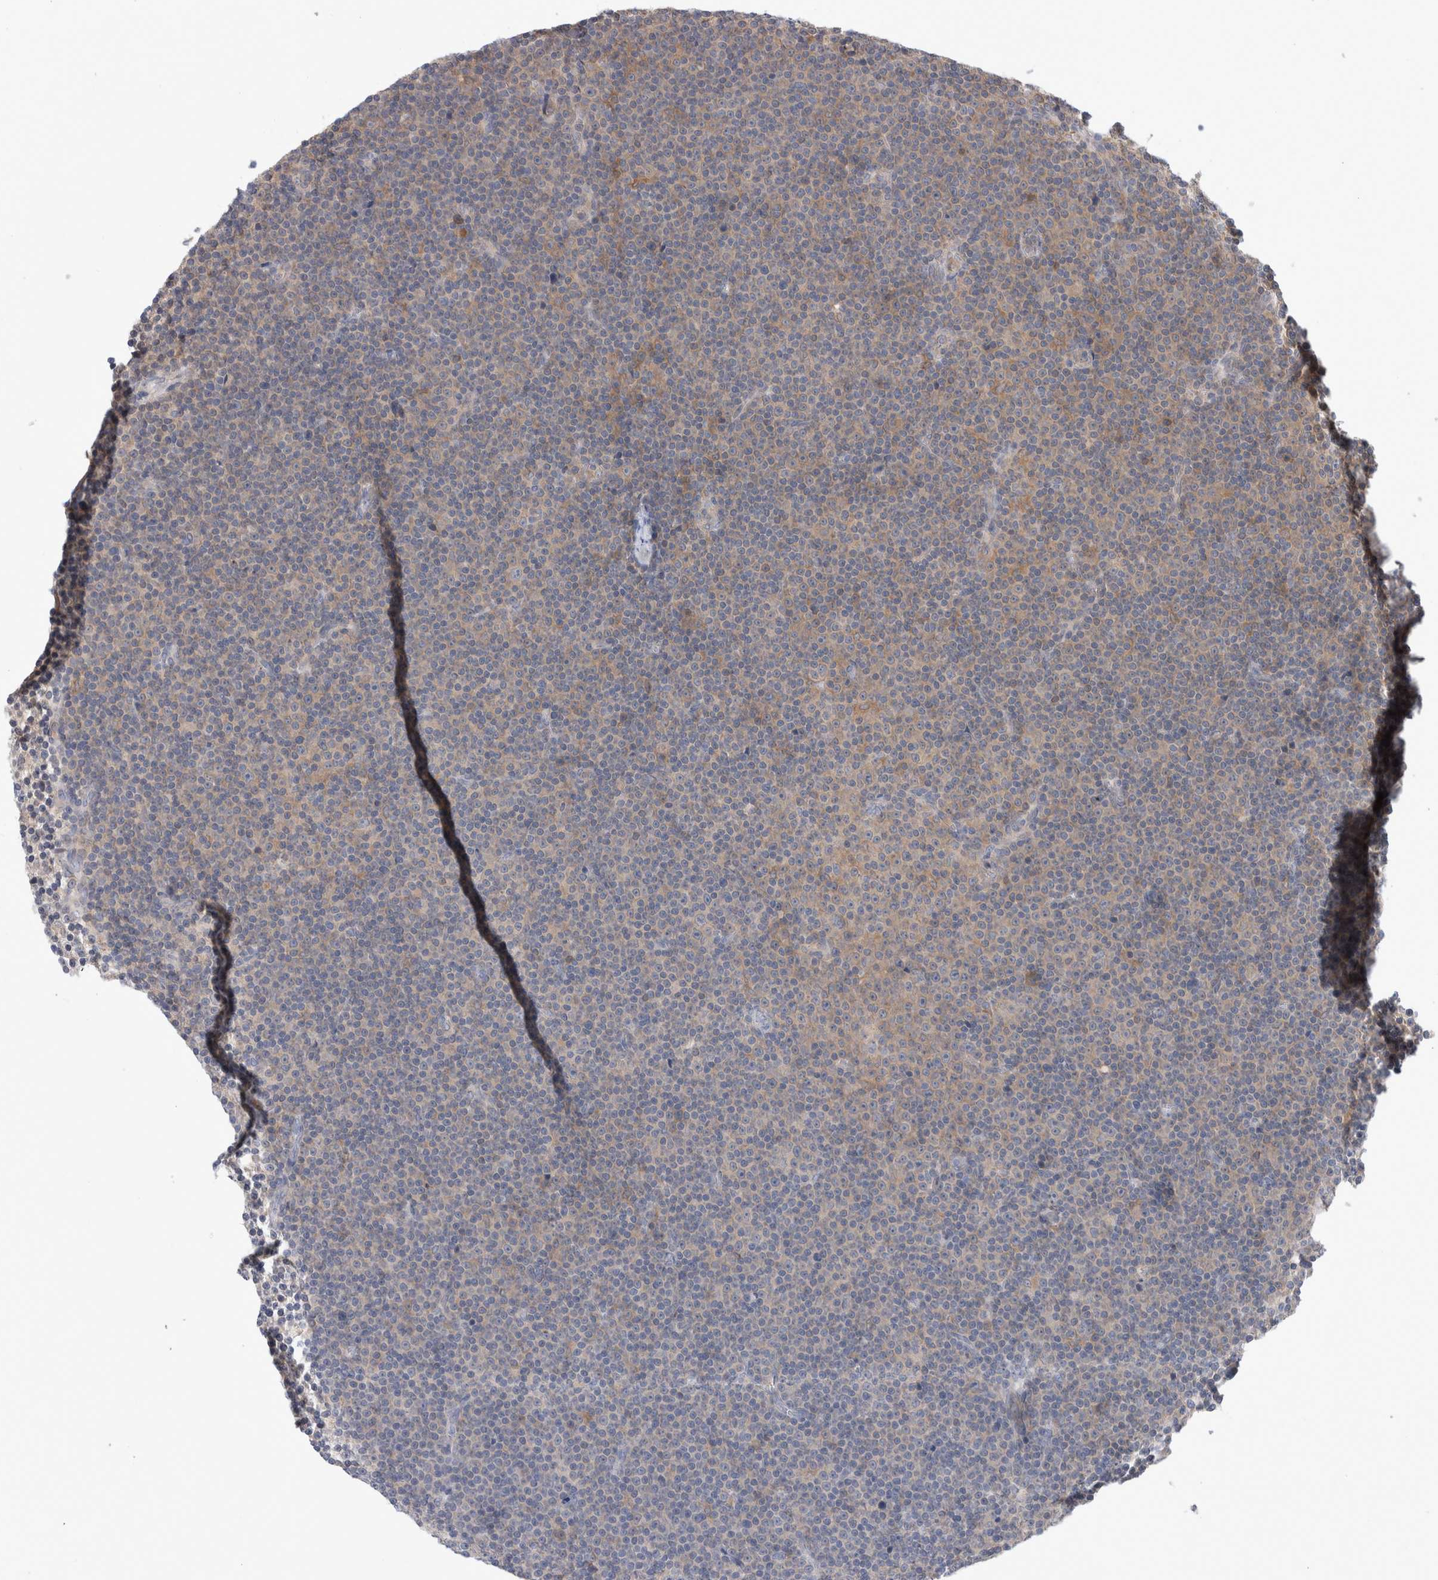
{"staining": {"intensity": "weak", "quantity": "25%-75%", "location": "cytoplasmic/membranous"}, "tissue": "lymphoma", "cell_type": "Tumor cells", "image_type": "cancer", "snomed": [{"axis": "morphology", "description": "Malignant lymphoma, non-Hodgkin's type, Low grade"}, {"axis": "topography", "description": "Lymph node"}], "caption": "Immunohistochemical staining of human malignant lymphoma, non-Hodgkin's type (low-grade) reveals low levels of weak cytoplasmic/membranous staining in about 25%-75% of tumor cells.", "gene": "HTATIP2", "patient": {"sex": "female", "age": 67}}